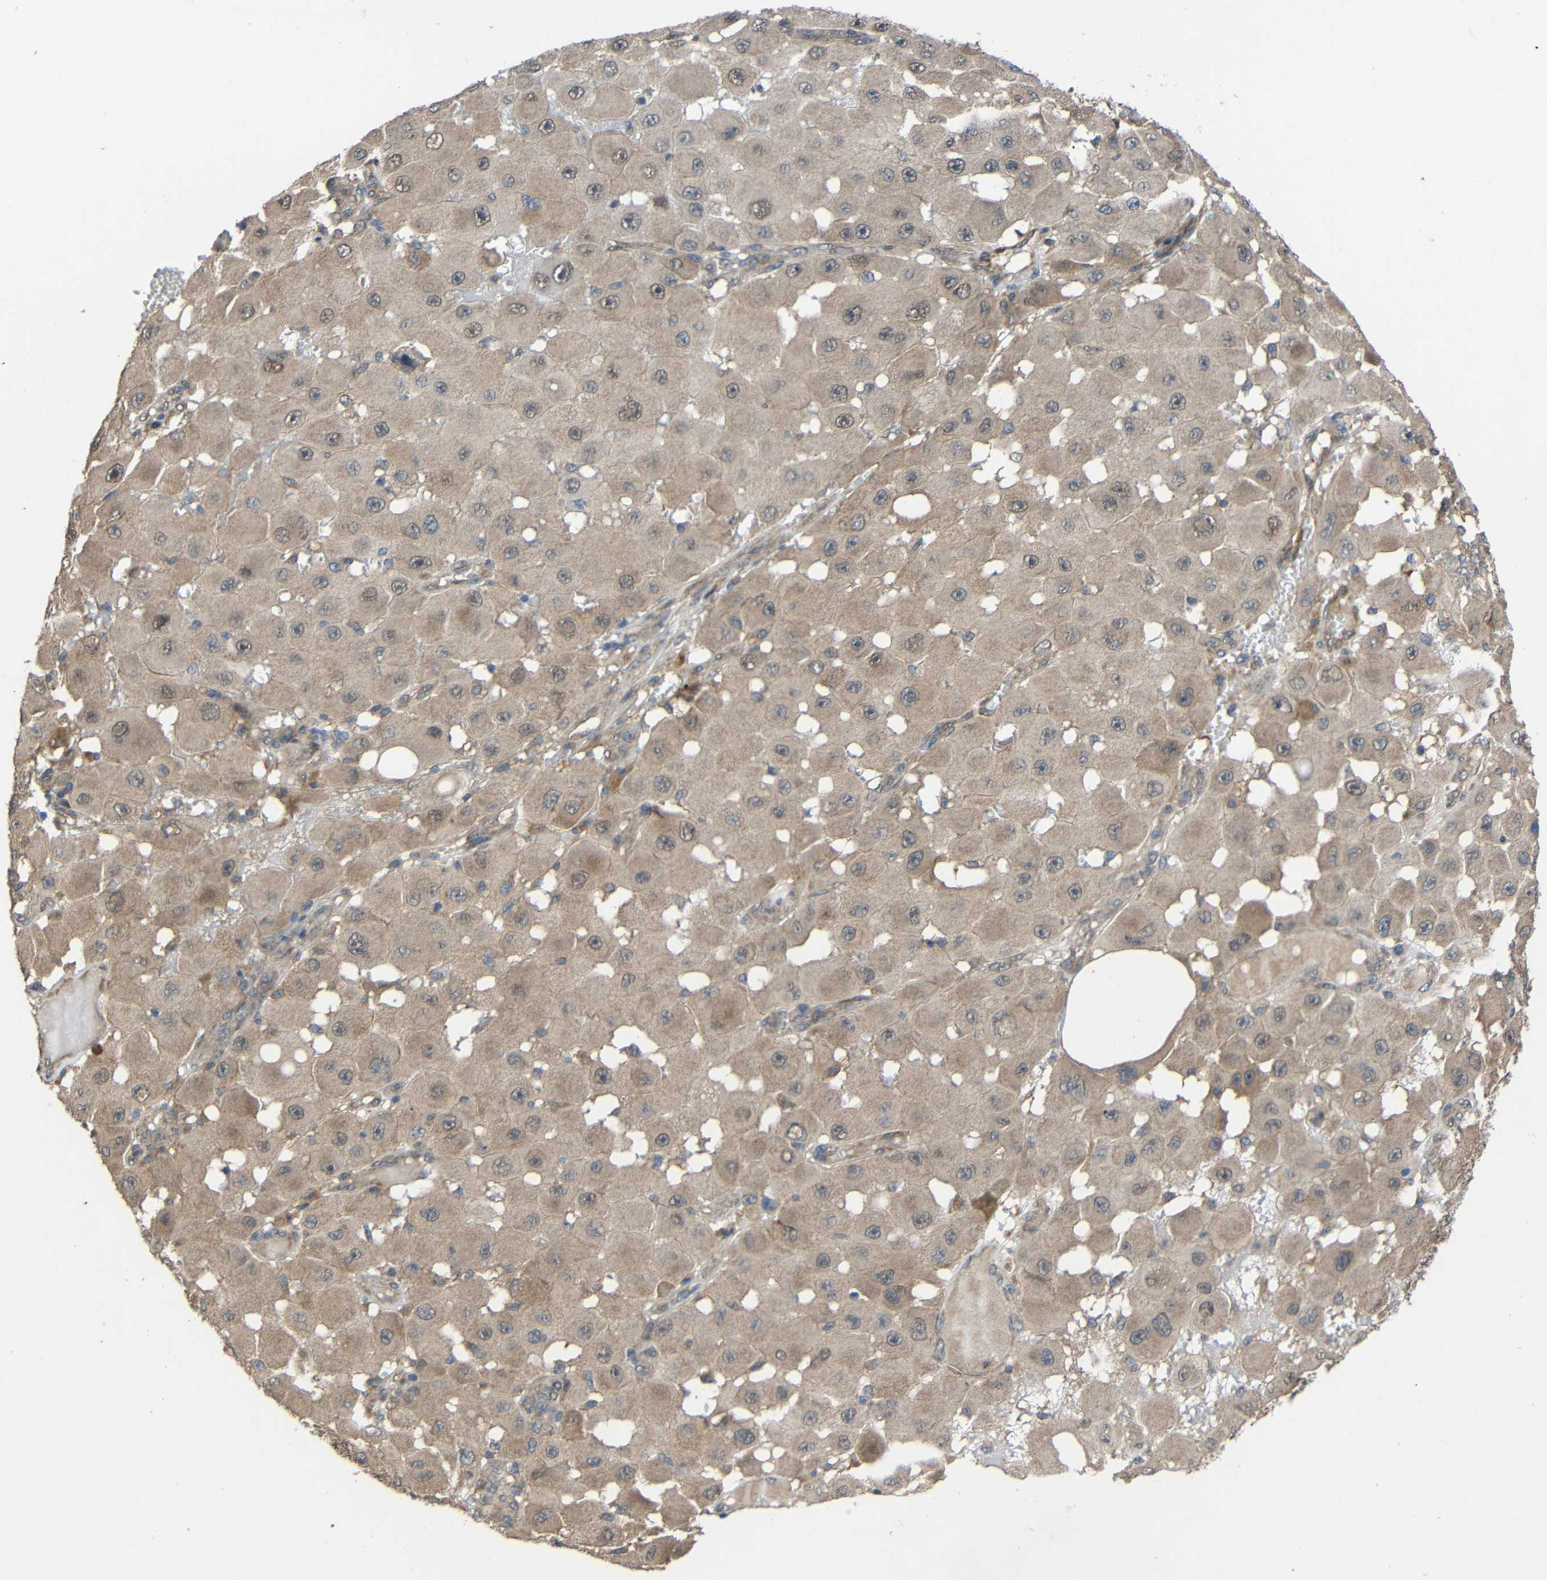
{"staining": {"intensity": "weak", "quantity": ">75%", "location": "cytoplasmic/membranous"}, "tissue": "melanoma", "cell_type": "Tumor cells", "image_type": "cancer", "snomed": [{"axis": "morphology", "description": "Malignant melanoma, NOS"}, {"axis": "topography", "description": "Skin"}], "caption": "Malignant melanoma was stained to show a protein in brown. There is low levels of weak cytoplasmic/membranous expression in about >75% of tumor cells.", "gene": "CHST9", "patient": {"sex": "female", "age": 81}}